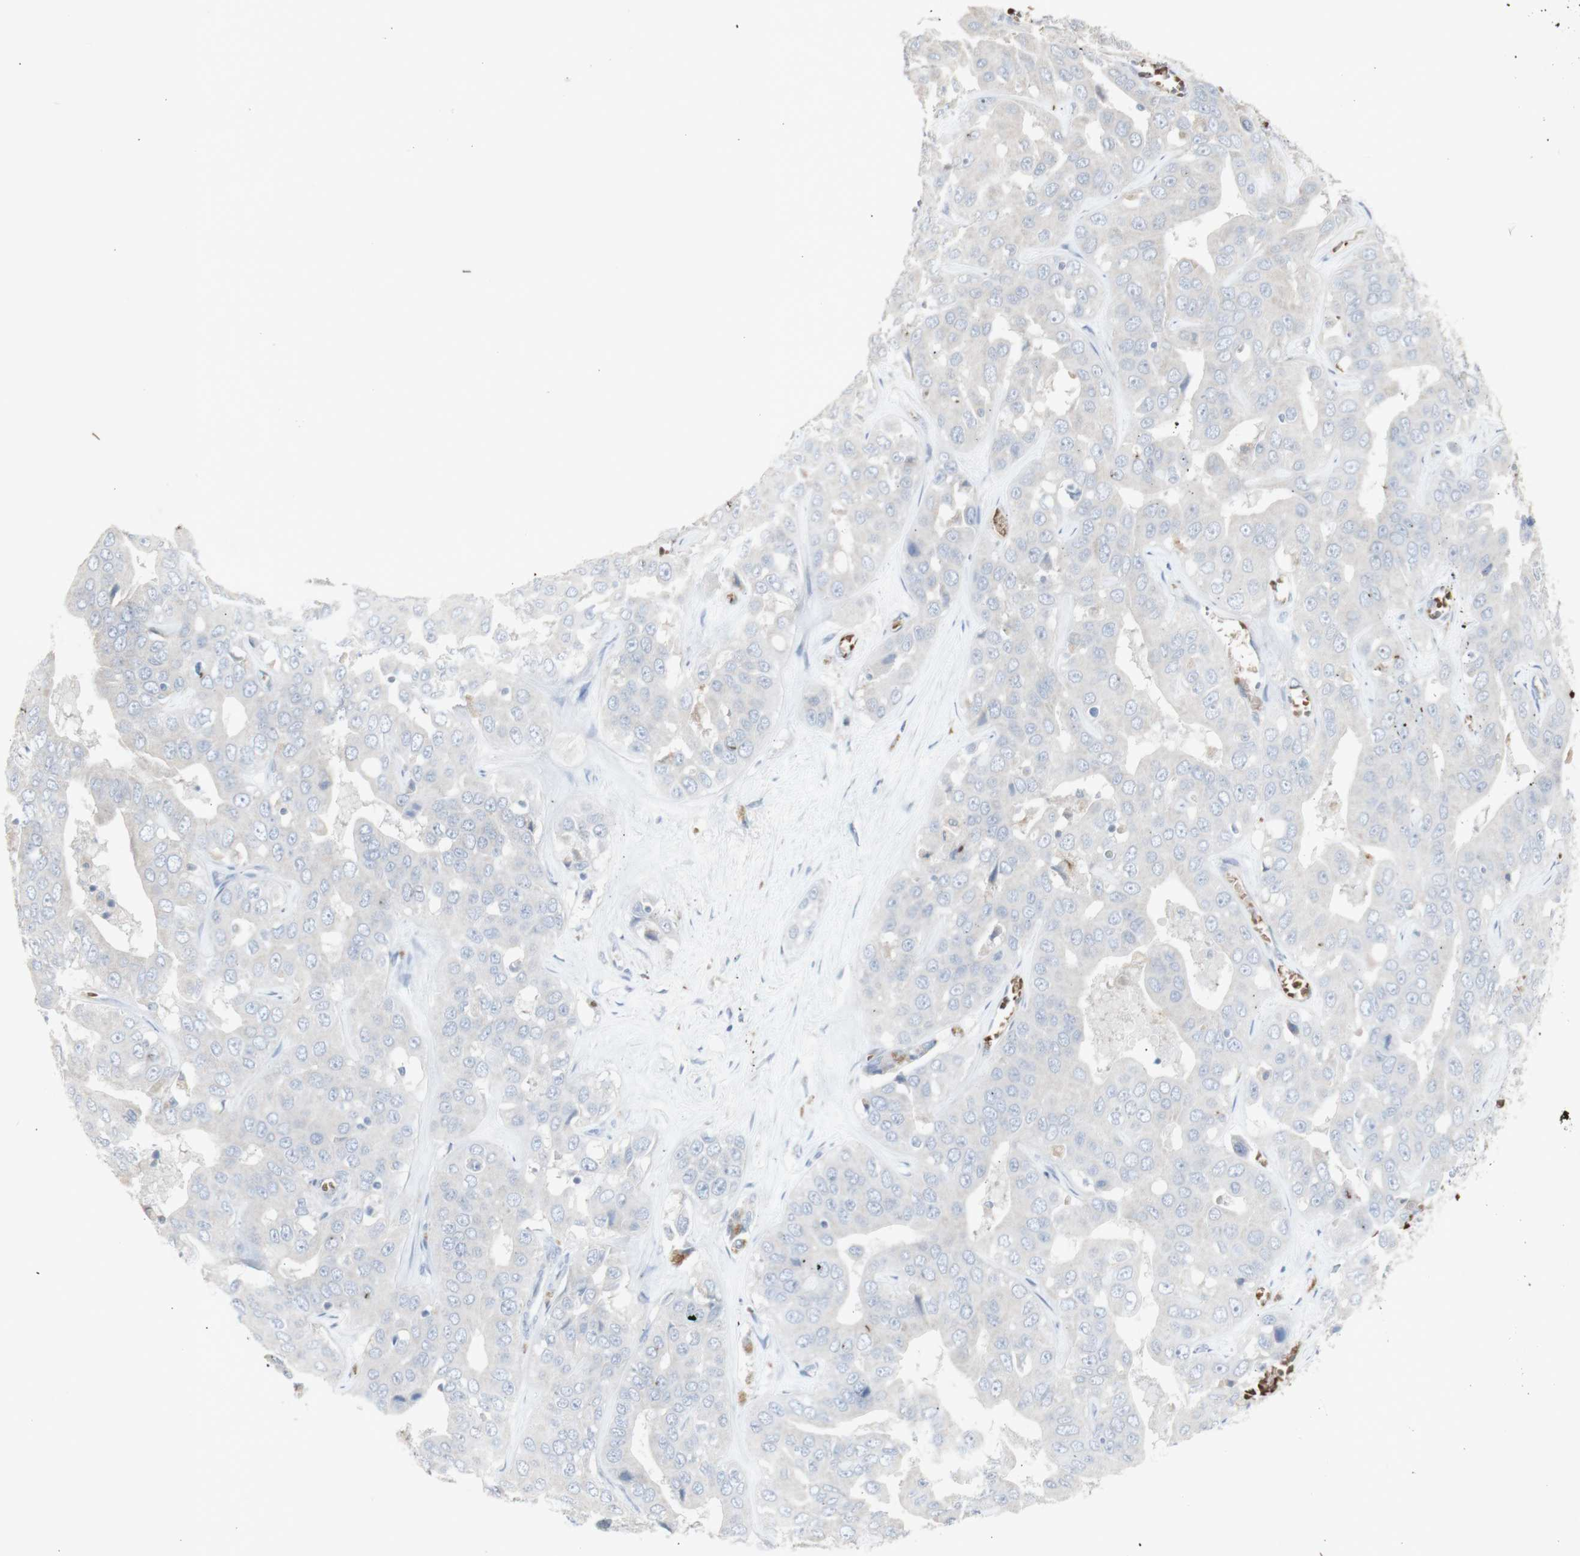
{"staining": {"intensity": "negative", "quantity": "none", "location": "none"}, "tissue": "liver cancer", "cell_type": "Tumor cells", "image_type": "cancer", "snomed": [{"axis": "morphology", "description": "Cholangiocarcinoma"}, {"axis": "topography", "description": "Liver"}], "caption": "This histopathology image is of liver cancer stained with immunohistochemistry (IHC) to label a protein in brown with the nuclei are counter-stained blue. There is no positivity in tumor cells. Brightfield microscopy of immunohistochemistry (IHC) stained with DAB (3,3'-diaminobenzidine) (brown) and hematoxylin (blue), captured at high magnification.", "gene": "INS", "patient": {"sex": "female", "age": 52}}